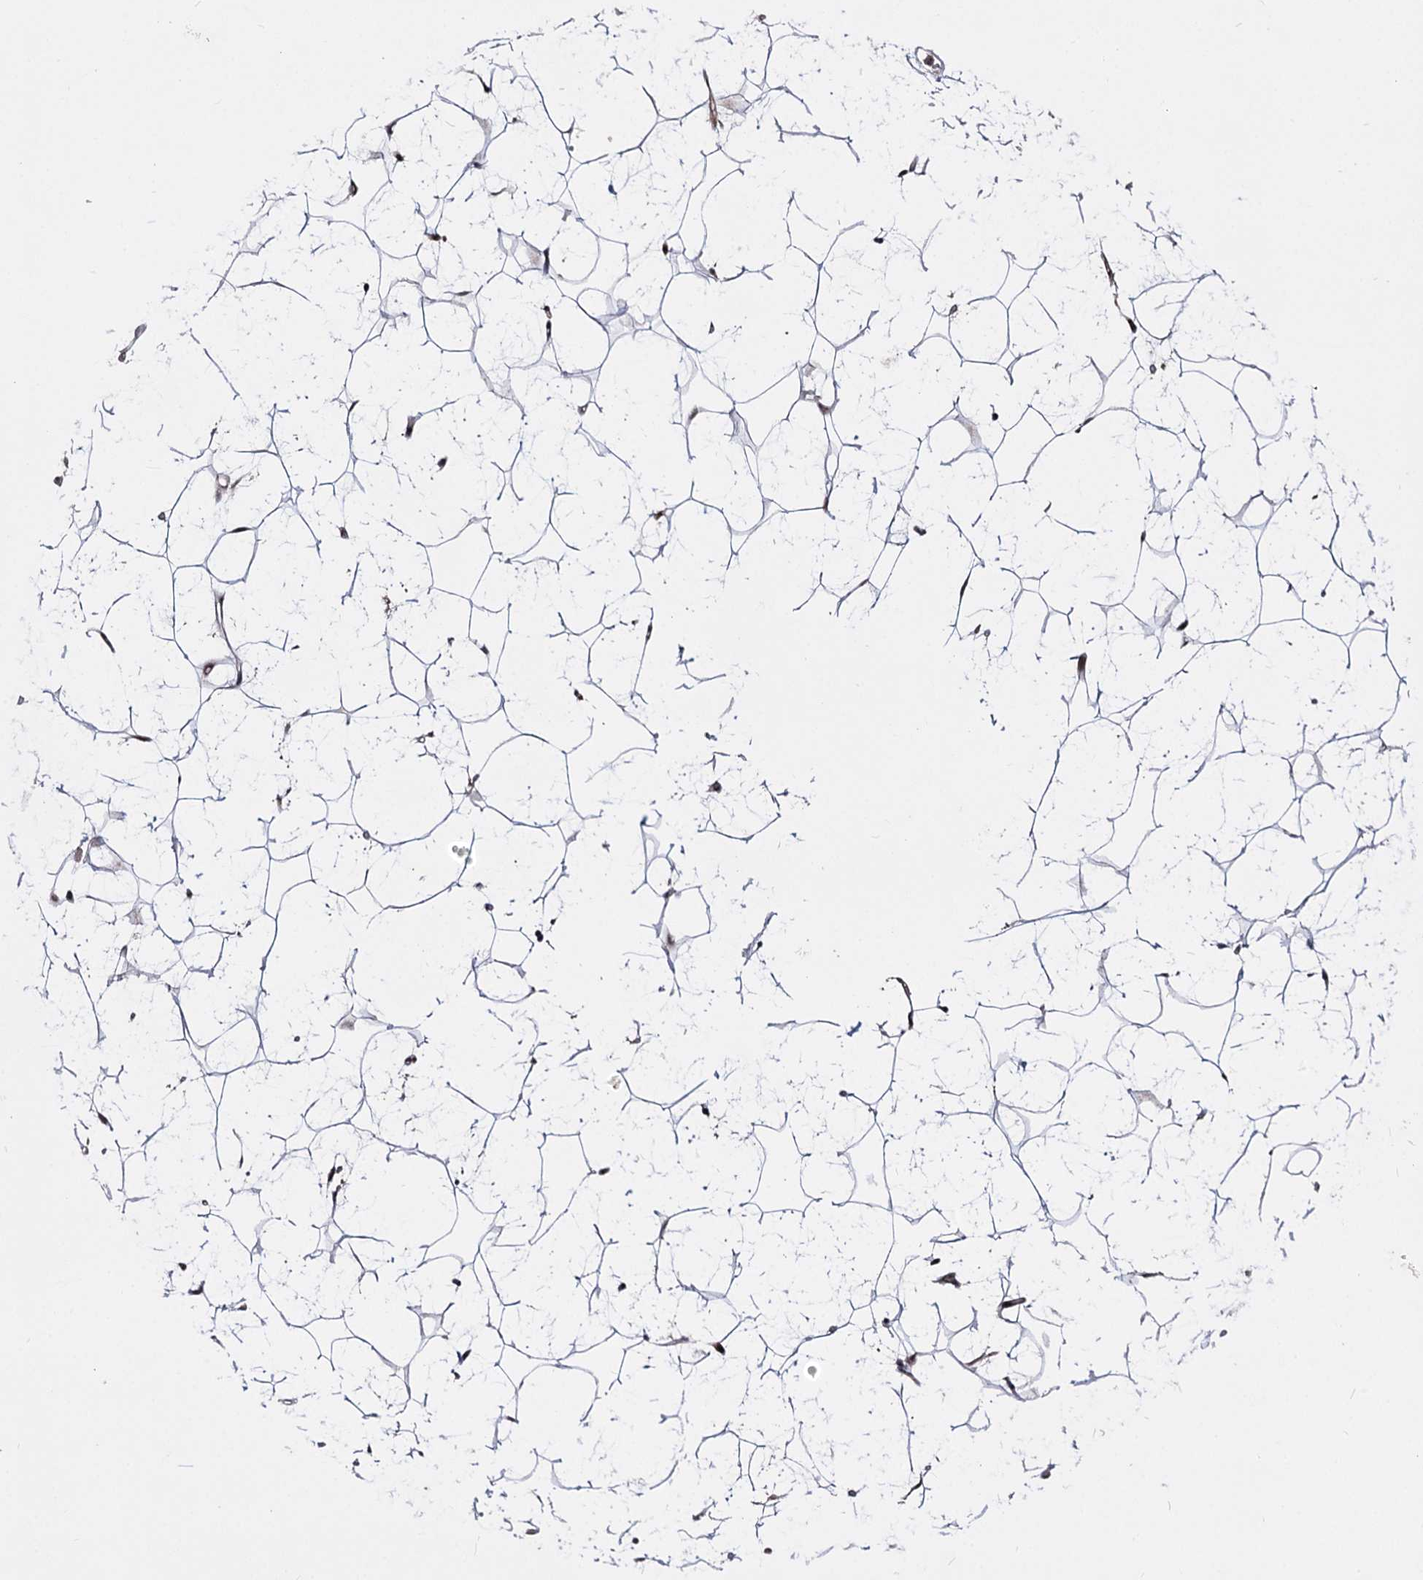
{"staining": {"intensity": "moderate", "quantity": "25%-75%", "location": "nuclear"}, "tissue": "adipose tissue", "cell_type": "Adipocytes", "image_type": "normal", "snomed": [{"axis": "morphology", "description": "Normal tissue, NOS"}, {"axis": "topography", "description": "Breast"}], "caption": "Adipose tissue stained for a protein displays moderate nuclear positivity in adipocytes. (brown staining indicates protein expression, while blue staining denotes nuclei).", "gene": "STOX1", "patient": {"sex": "female", "age": 26}}